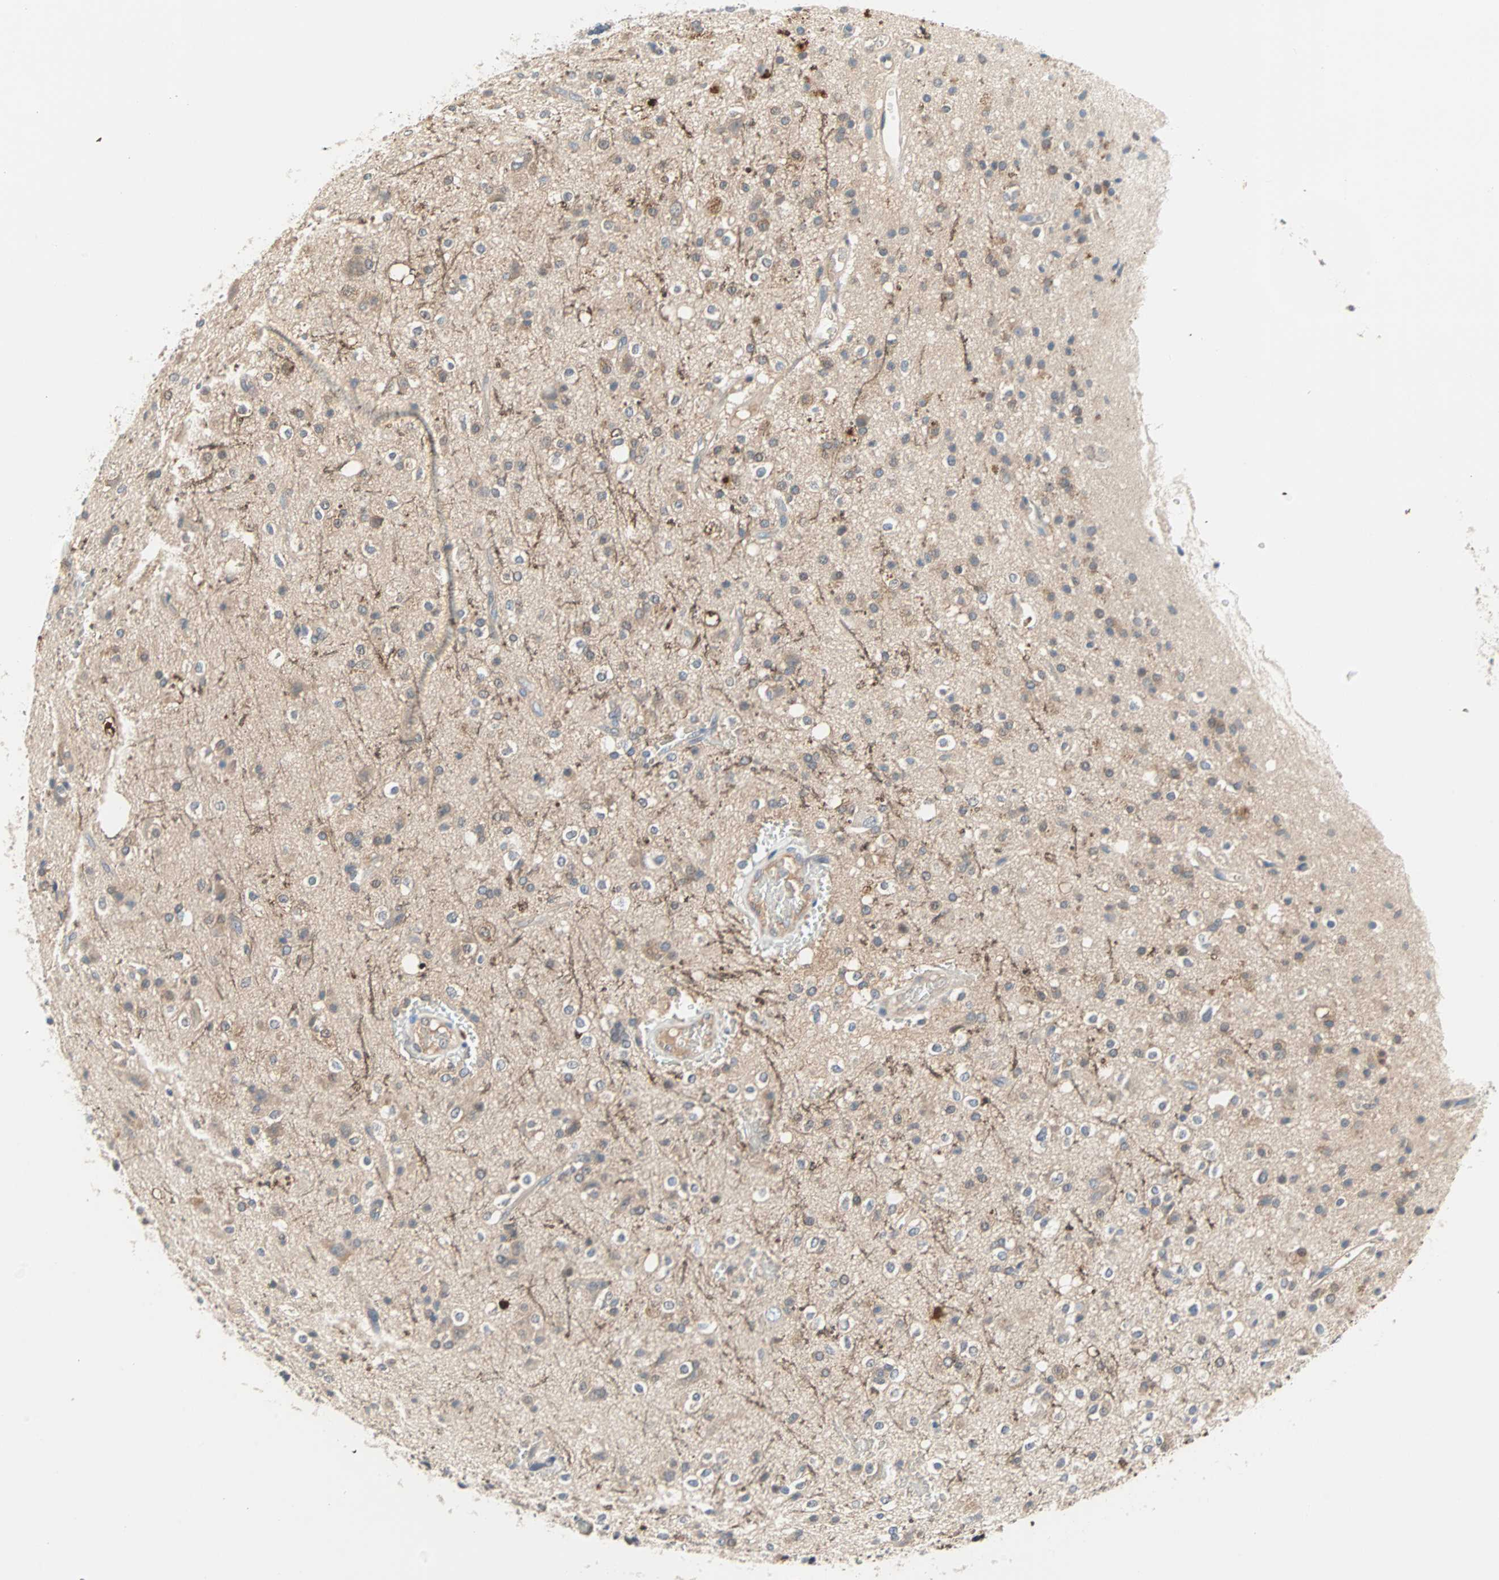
{"staining": {"intensity": "moderate", "quantity": "25%-75%", "location": "cytoplasmic/membranous"}, "tissue": "glioma", "cell_type": "Tumor cells", "image_type": "cancer", "snomed": [{"axis": "morphology", "description": "Glioma, malignant, High grade"}, {"axis": "topography", "description": "Brain"}], "caption": "This photomicrograph shows immunohistochemistry (IHC) staining of malignant glioma (high-grade), with medium moderate cytoplasmic/membranous staining in approximately 25%-75% of tumor cells.", "gene": "MPI", "patient": {"sex": "male", "age": 47}}